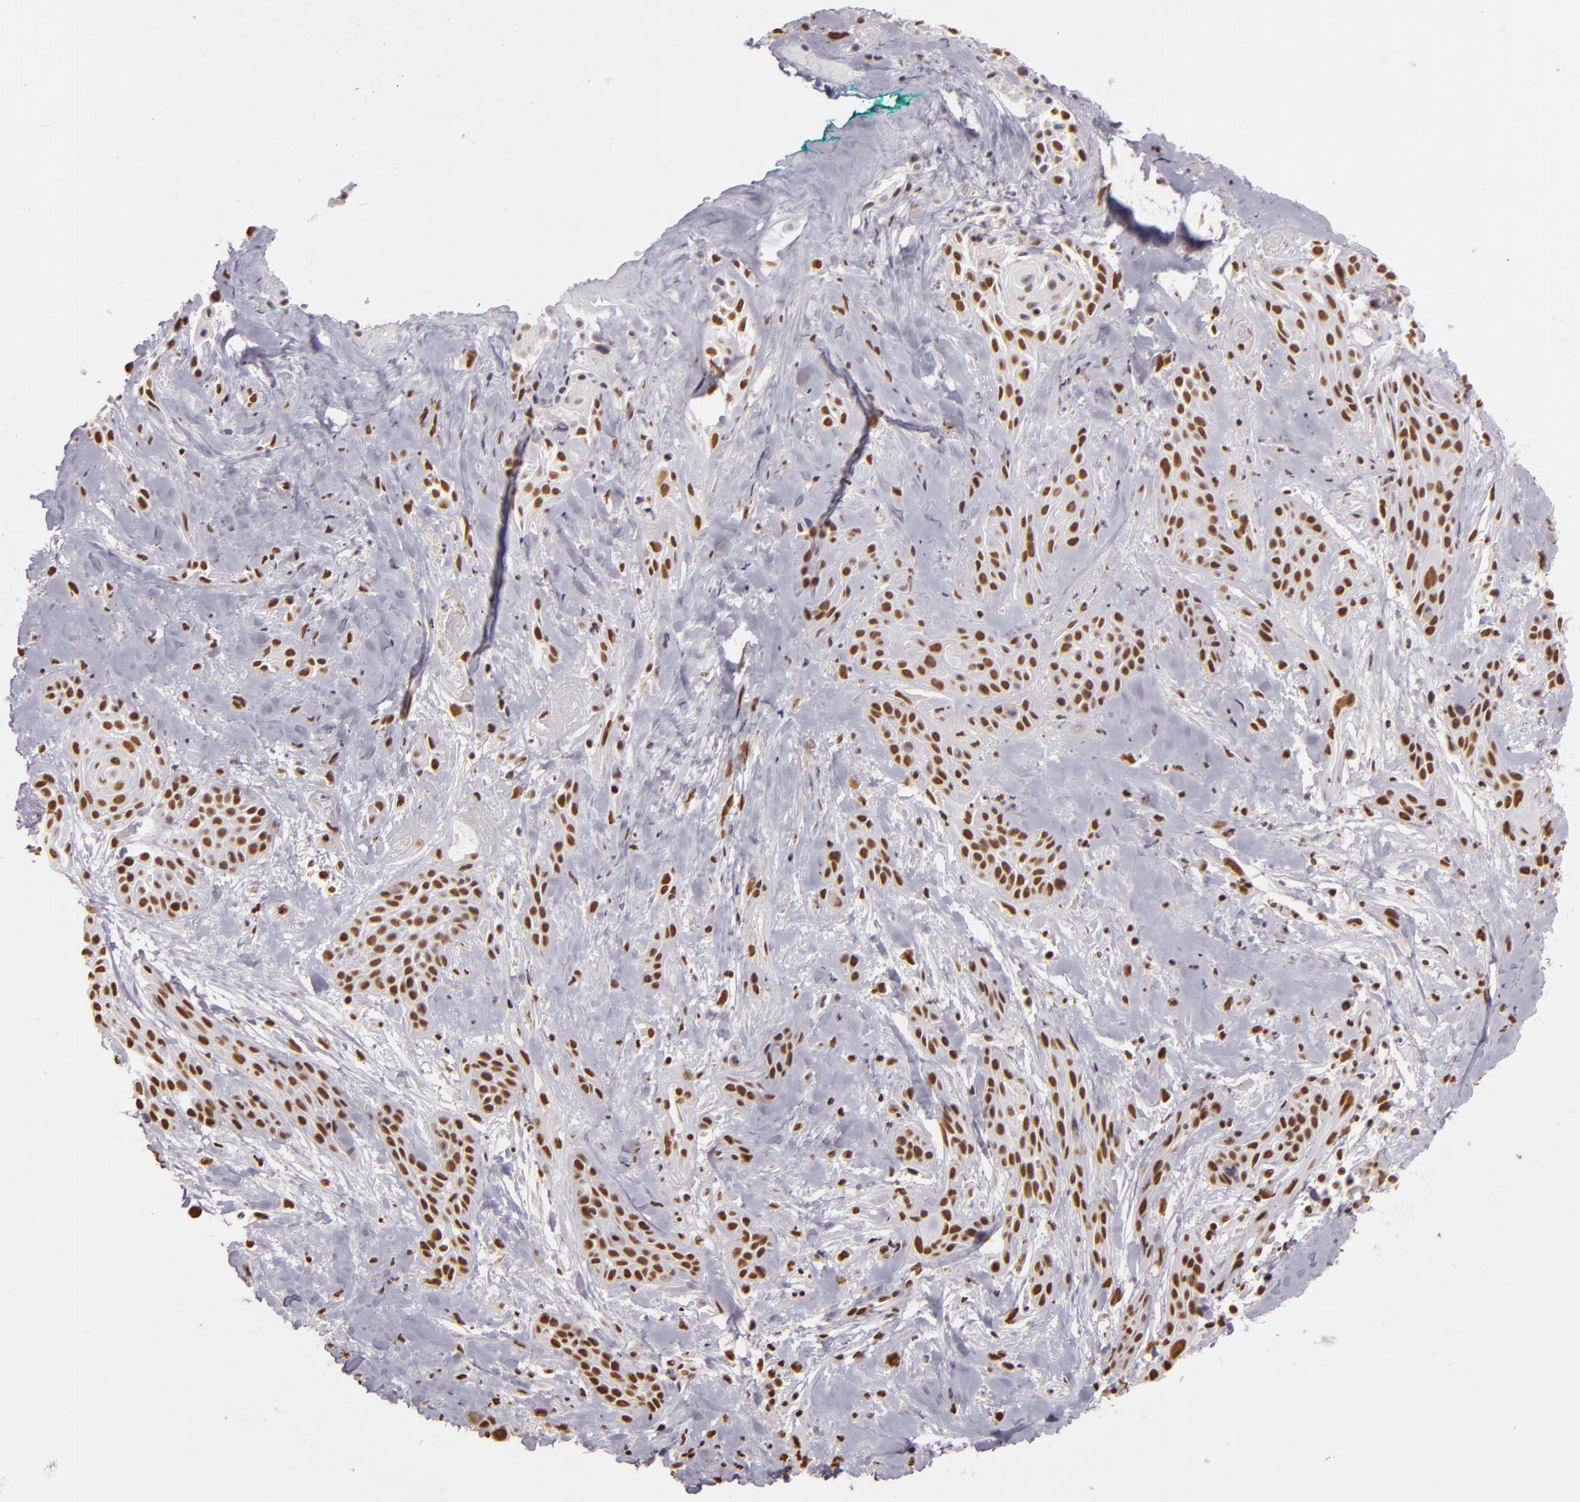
{"staining": {"intensity": "moderate", "quantity": ">75%", "location": "nuclear"}, "tissue": "skin cancer", "cell_type": "Tumor cells", "image_type": "cancer", "snomed": [{"axis": "morphology", "description": "Squamous cell carcinoma, NOS"}, {"axis": "topography", "description": "Skin"}, {"axis": "topography", "description": "Anal"}], "caption": "A brown stain highlights moderate nuclear positivity of a protein in human squamous cell carcinoma (skin) tumor cells.", "gene": "PAPOLA", "patient": {"sex": "male", "age": 64}}